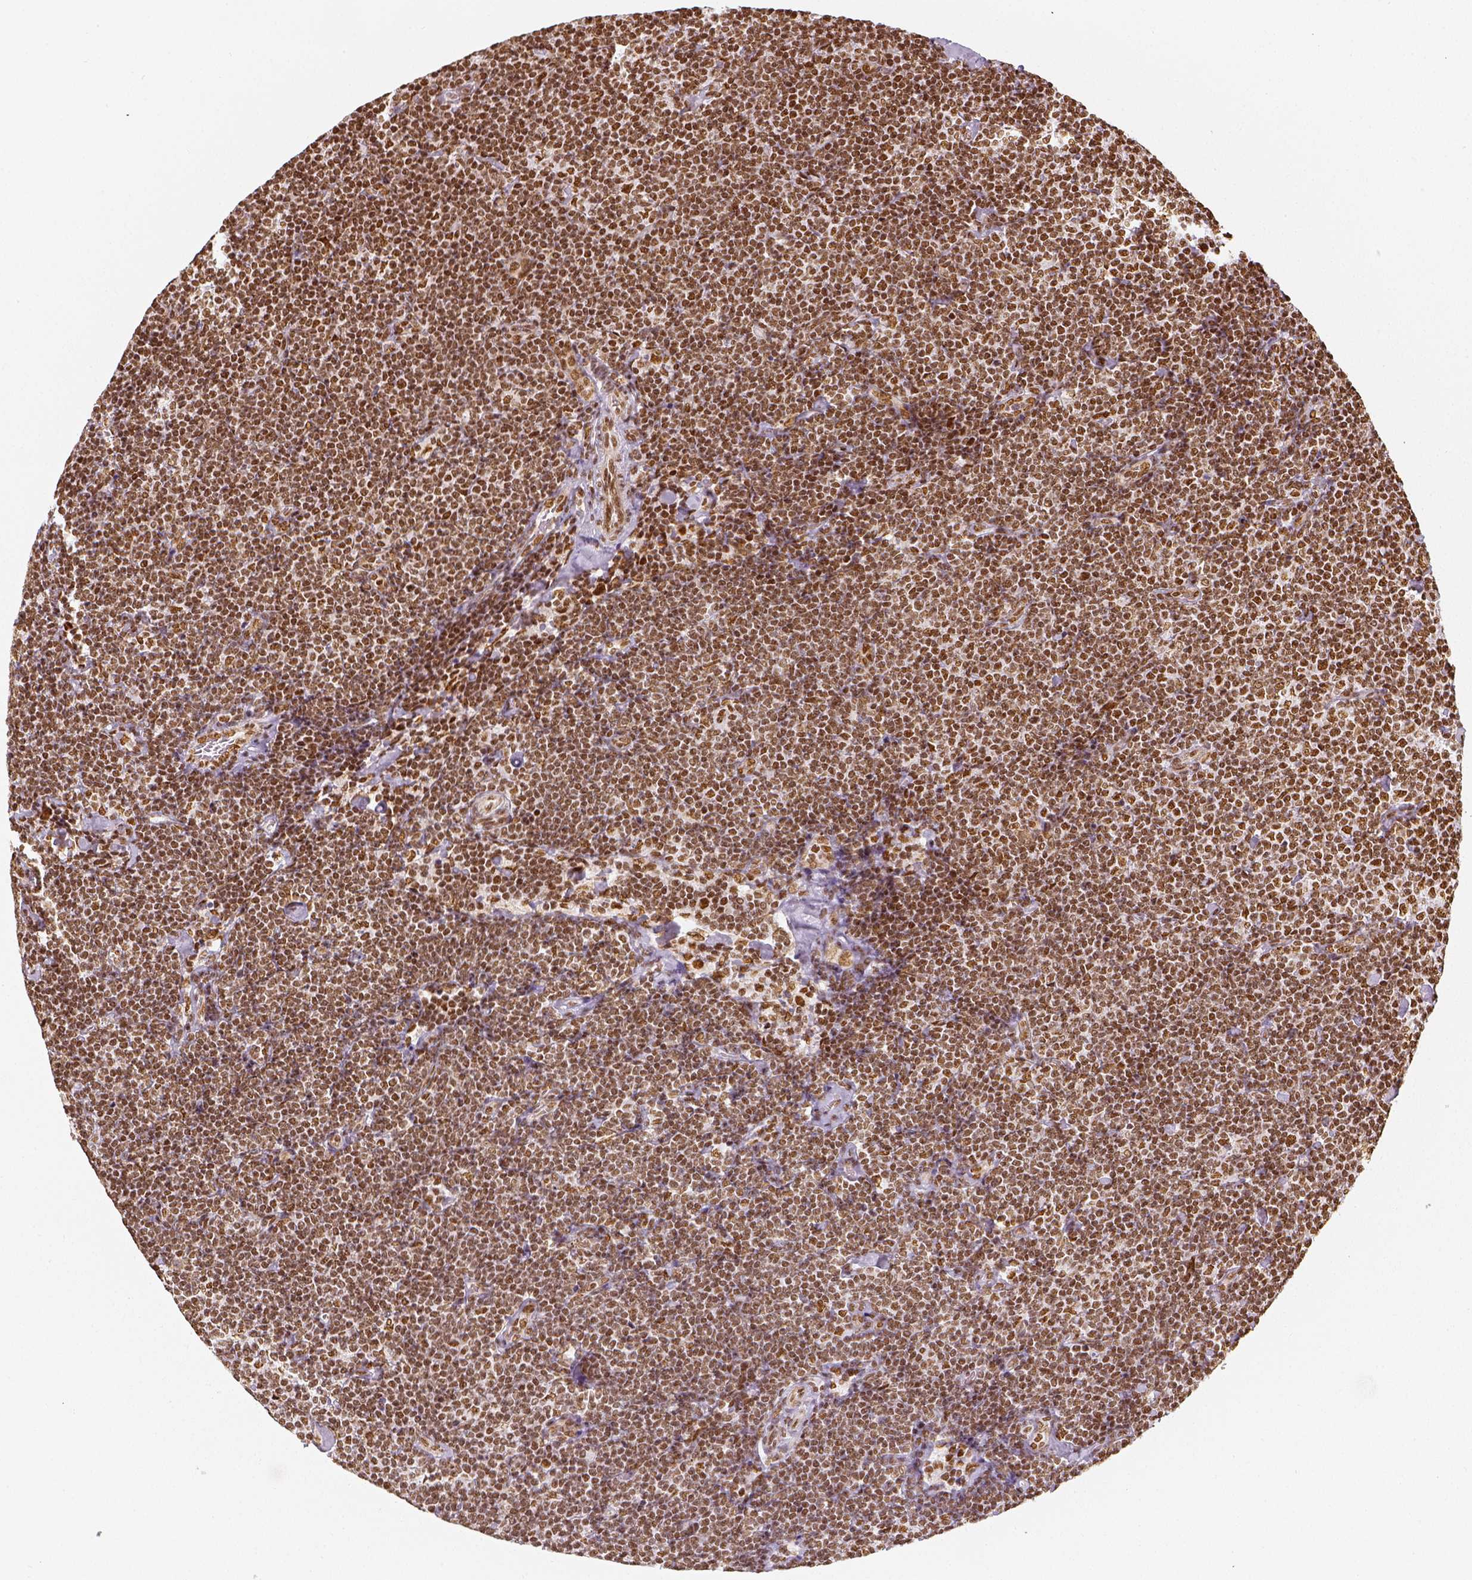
{"staining": {"intensity": "moderate", "quantity": ">75%", "location": "nuclear"}, "tissue": "lymphoma", "cell_type": "Tumor cells", "image_type": "cancer", "snomed": [{"axis": "morphology", "description": "Malignant lymphoma, non-Hodgkin's type, Low grade"}, {"axis": "topography", "description": "Lymph node"}], "caption": "Human lymphoma stained for a protein (brown) shows moderate nuclear positive expression in approximately >75% of tumor cells.", "gene": "KDM5B", "patient": {"sex": "male", "age": 81}}